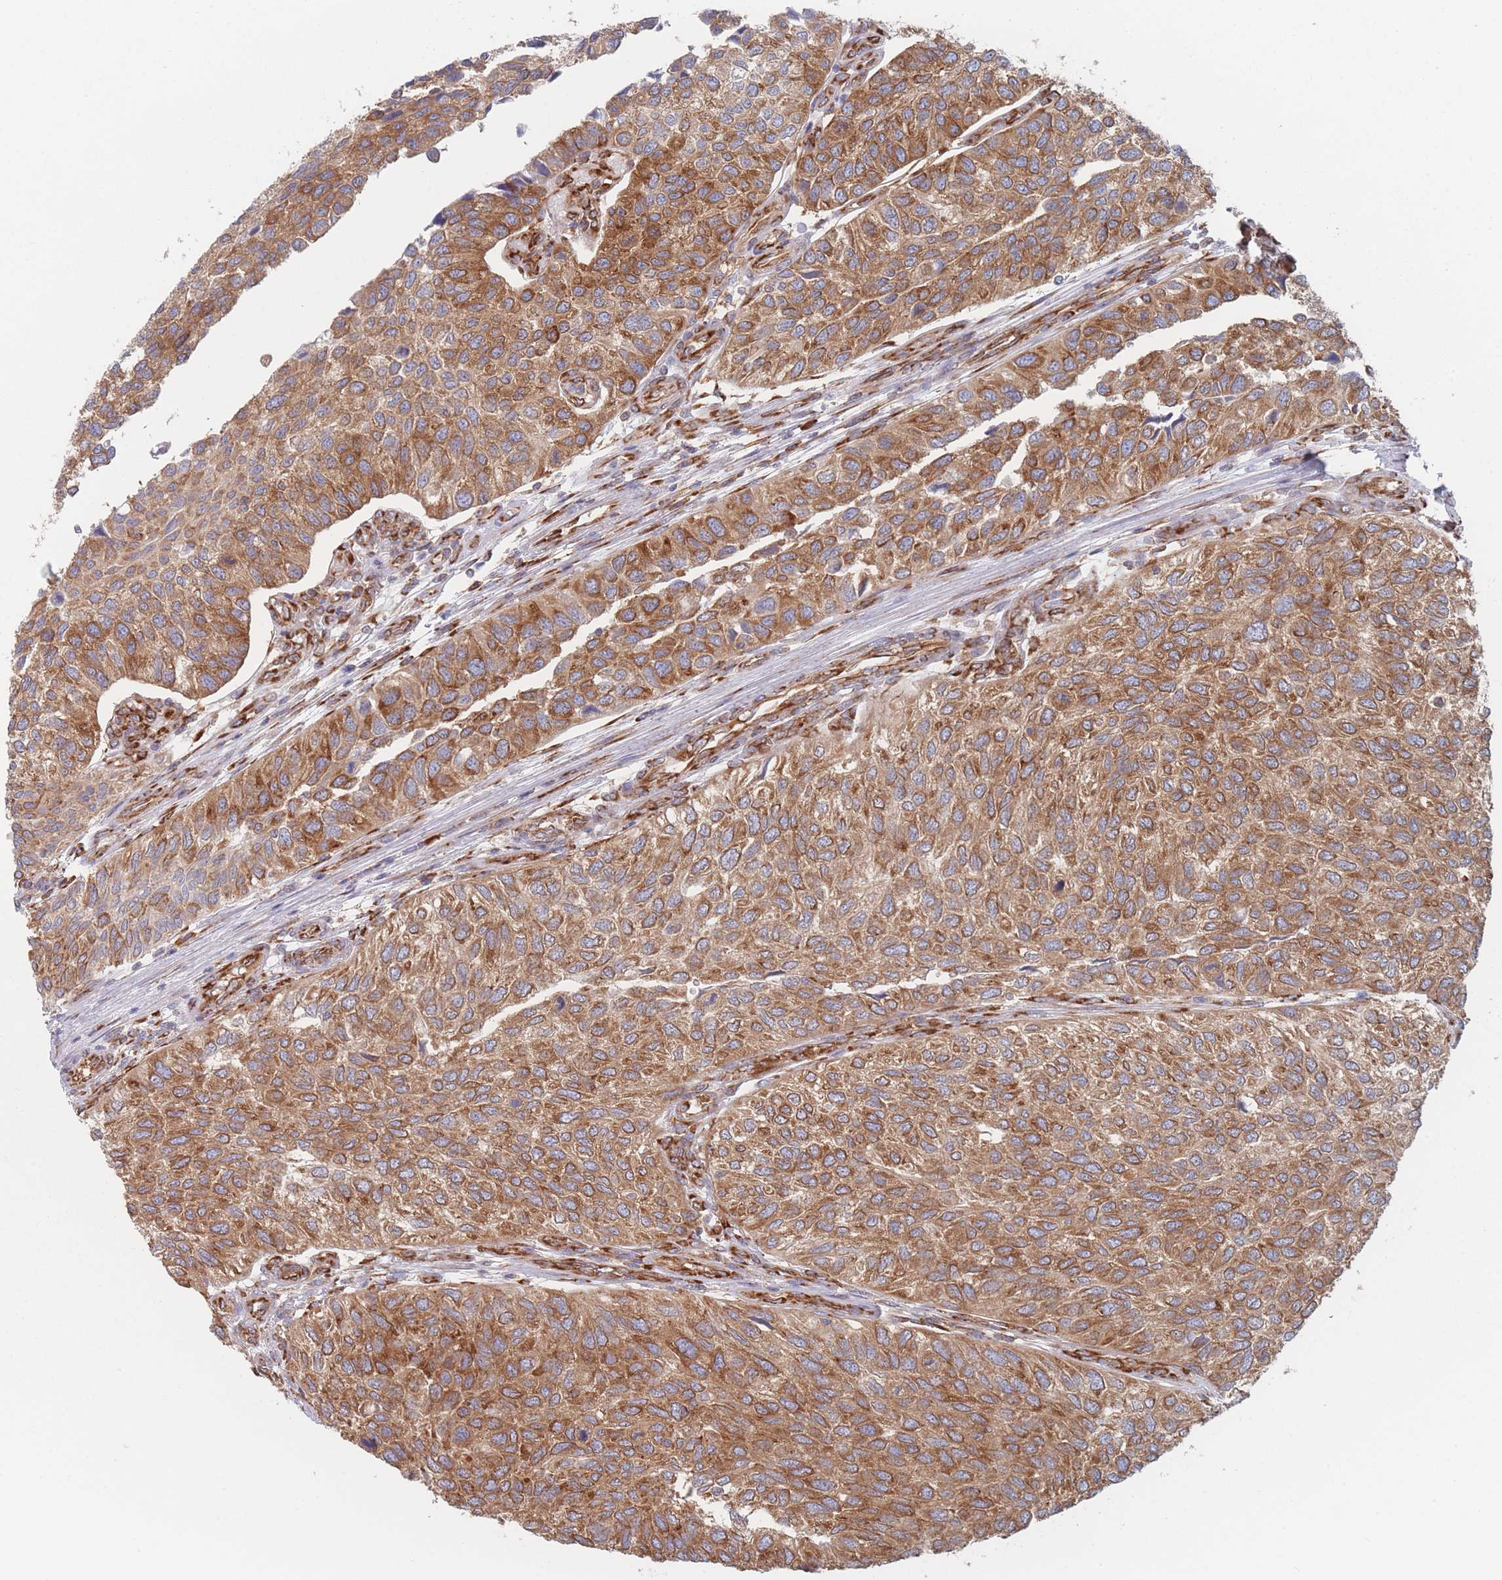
{"staining": {"intensity": "moderate", "quantity": ">75%", "location": "cytoplasmic/membranous"}, "tissue": "urothelial cancer", "cell_type": "Tumor cells", "image_type": "cancer", "snomed": [{"axis": "morphology", "description": "Urothelial carcinoma, NOS"}, {"axis": "topography", "description": "Urinary bladder"}], "caption": "Transitional cell carcinoma tissue exhibits moderate cytoplasmic/membranous positivity in about >75% of tumor cells, visualized by immunohistochemistry.", "gene": "EEF1B2", "patient": {"sex": "male", "age": 55}}